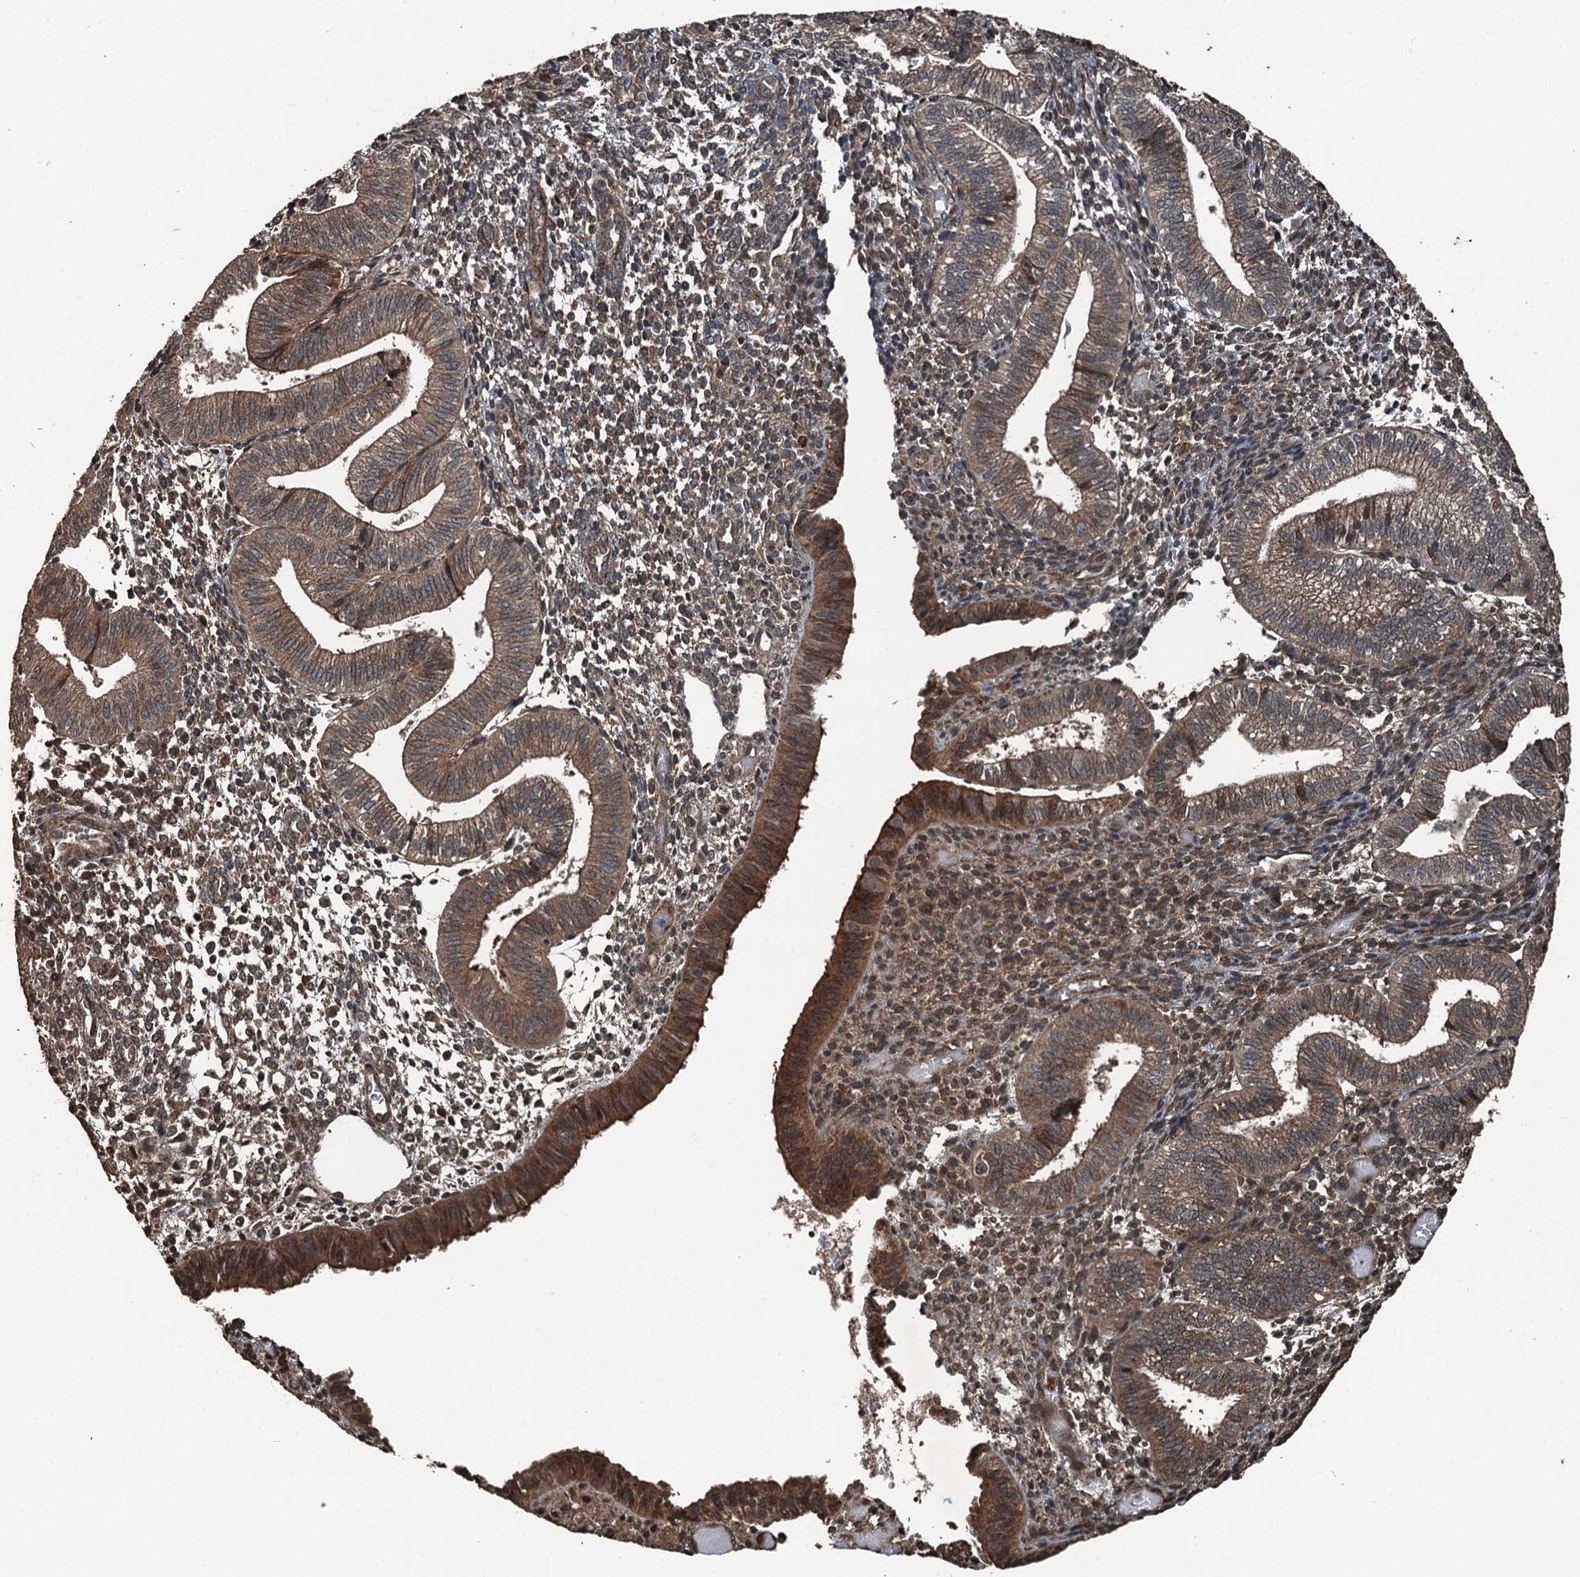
{"staining": {"intensity": "moderate", "quantity": ">75%", "location": "cytoplasmic/membranous"}, "tissue": "endometrium", "cell_type": "Cells in endometrial stroma", "image_type": "normal", "snomed": [{"axis": "morphology", "description": "Normal tissue, NOS"}, {"axis": "topography", "description": "Endometrium"}], "caption": "Brown immunohistochemical staining in normal human endometrium demonstrates moderate cytoplasmic/membranous expression in about >75% of cells in endometrial stroma.", "gene": "TCTN1", "patient": {"sex": "female", "age": 34}}